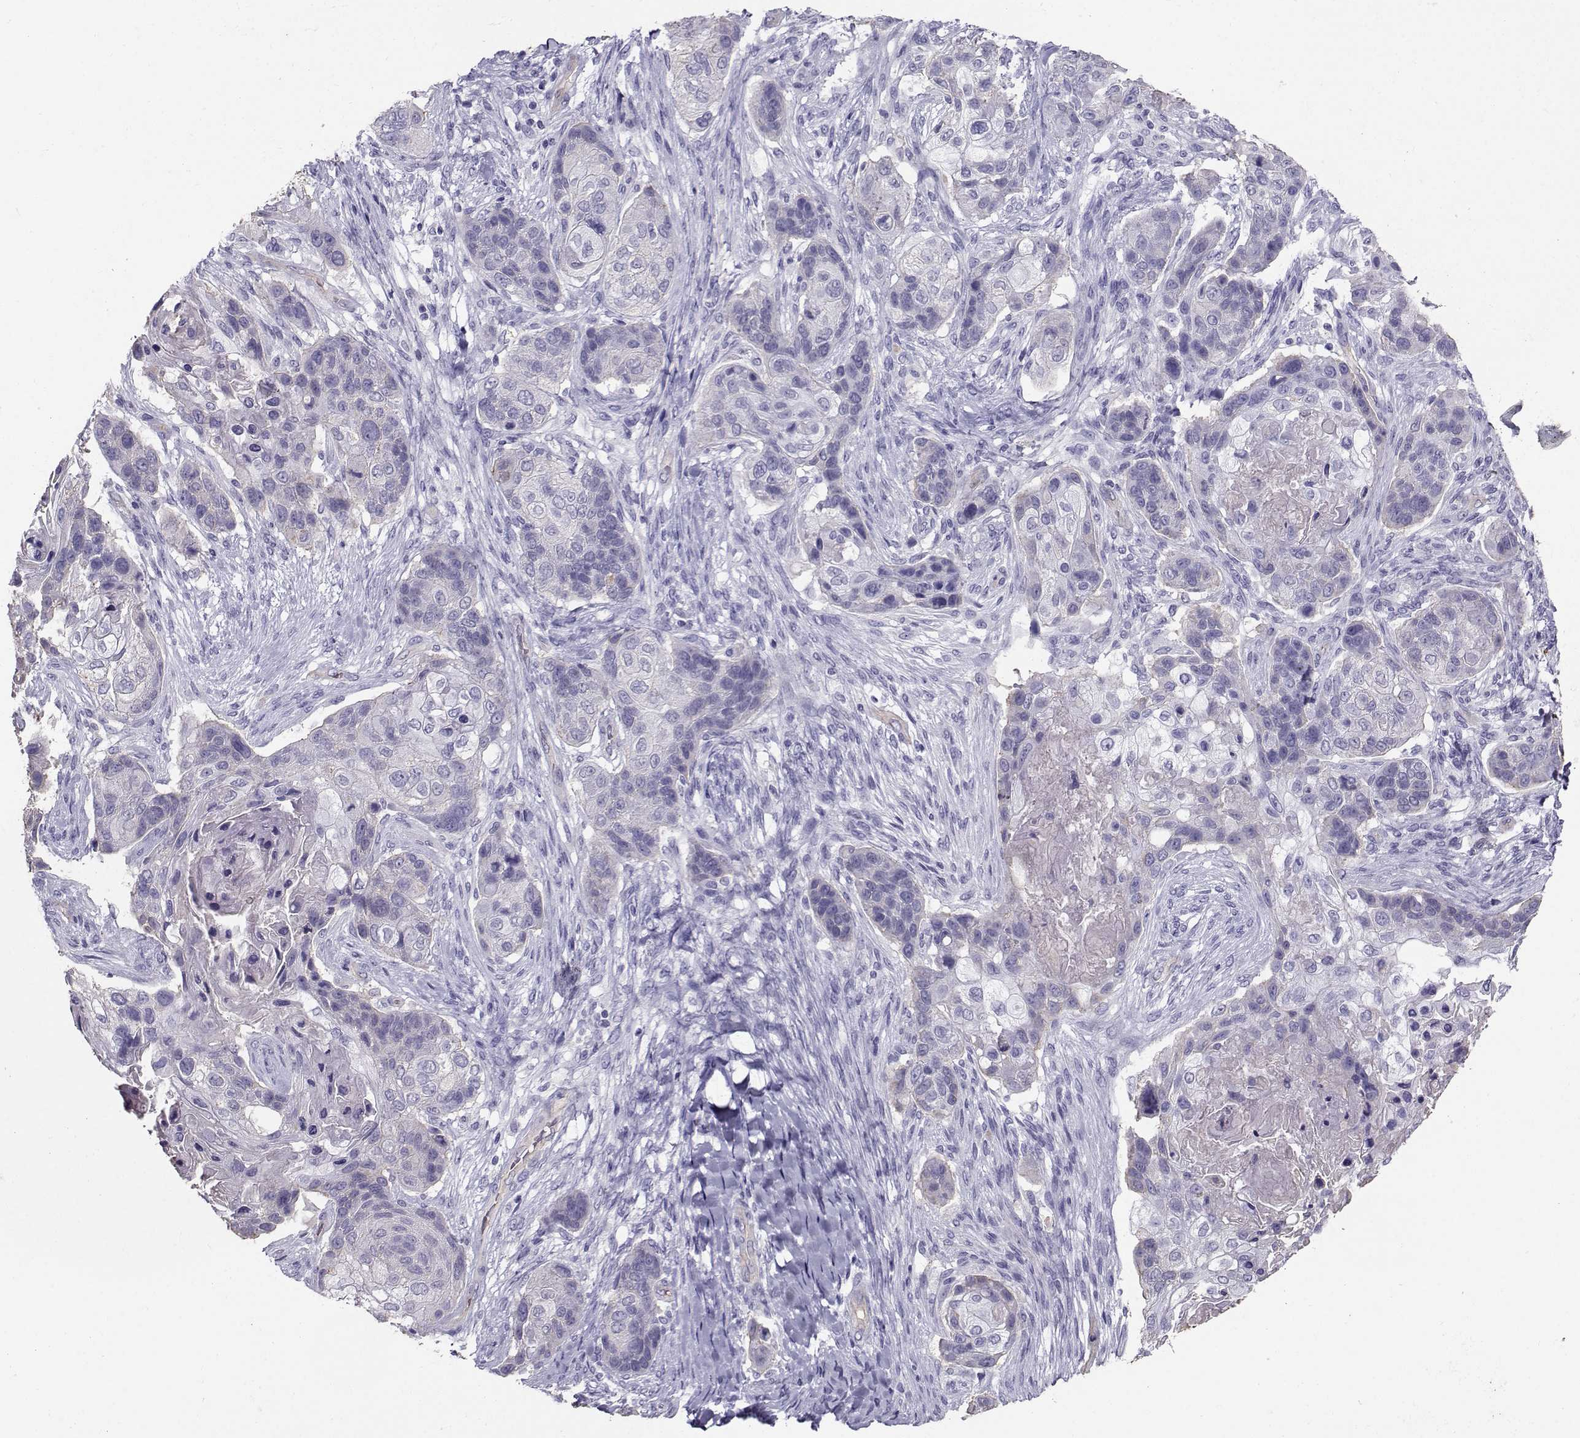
{"staining": {"intensity": "weak", "quantity": "25%-75%", "location": "cytoplasmic/membranous"}, "tissue": "lung cancer", "cell_type": "Tumor cells", "image_type": "cancer", "snomed": [{"axis": "morphology", "description": "Squamous cell carcinoma, NOS"}, {"axis": "topography", "description": "Lung"}], "caption": "Weak cytoplasmic/membranous staining for a protein is seen in about 25%-75% of tumor cells of lung squamous cell carcinoma using IHC.", "gene": "CLUL1", "patient": {"sex": "male", "age": 69}}